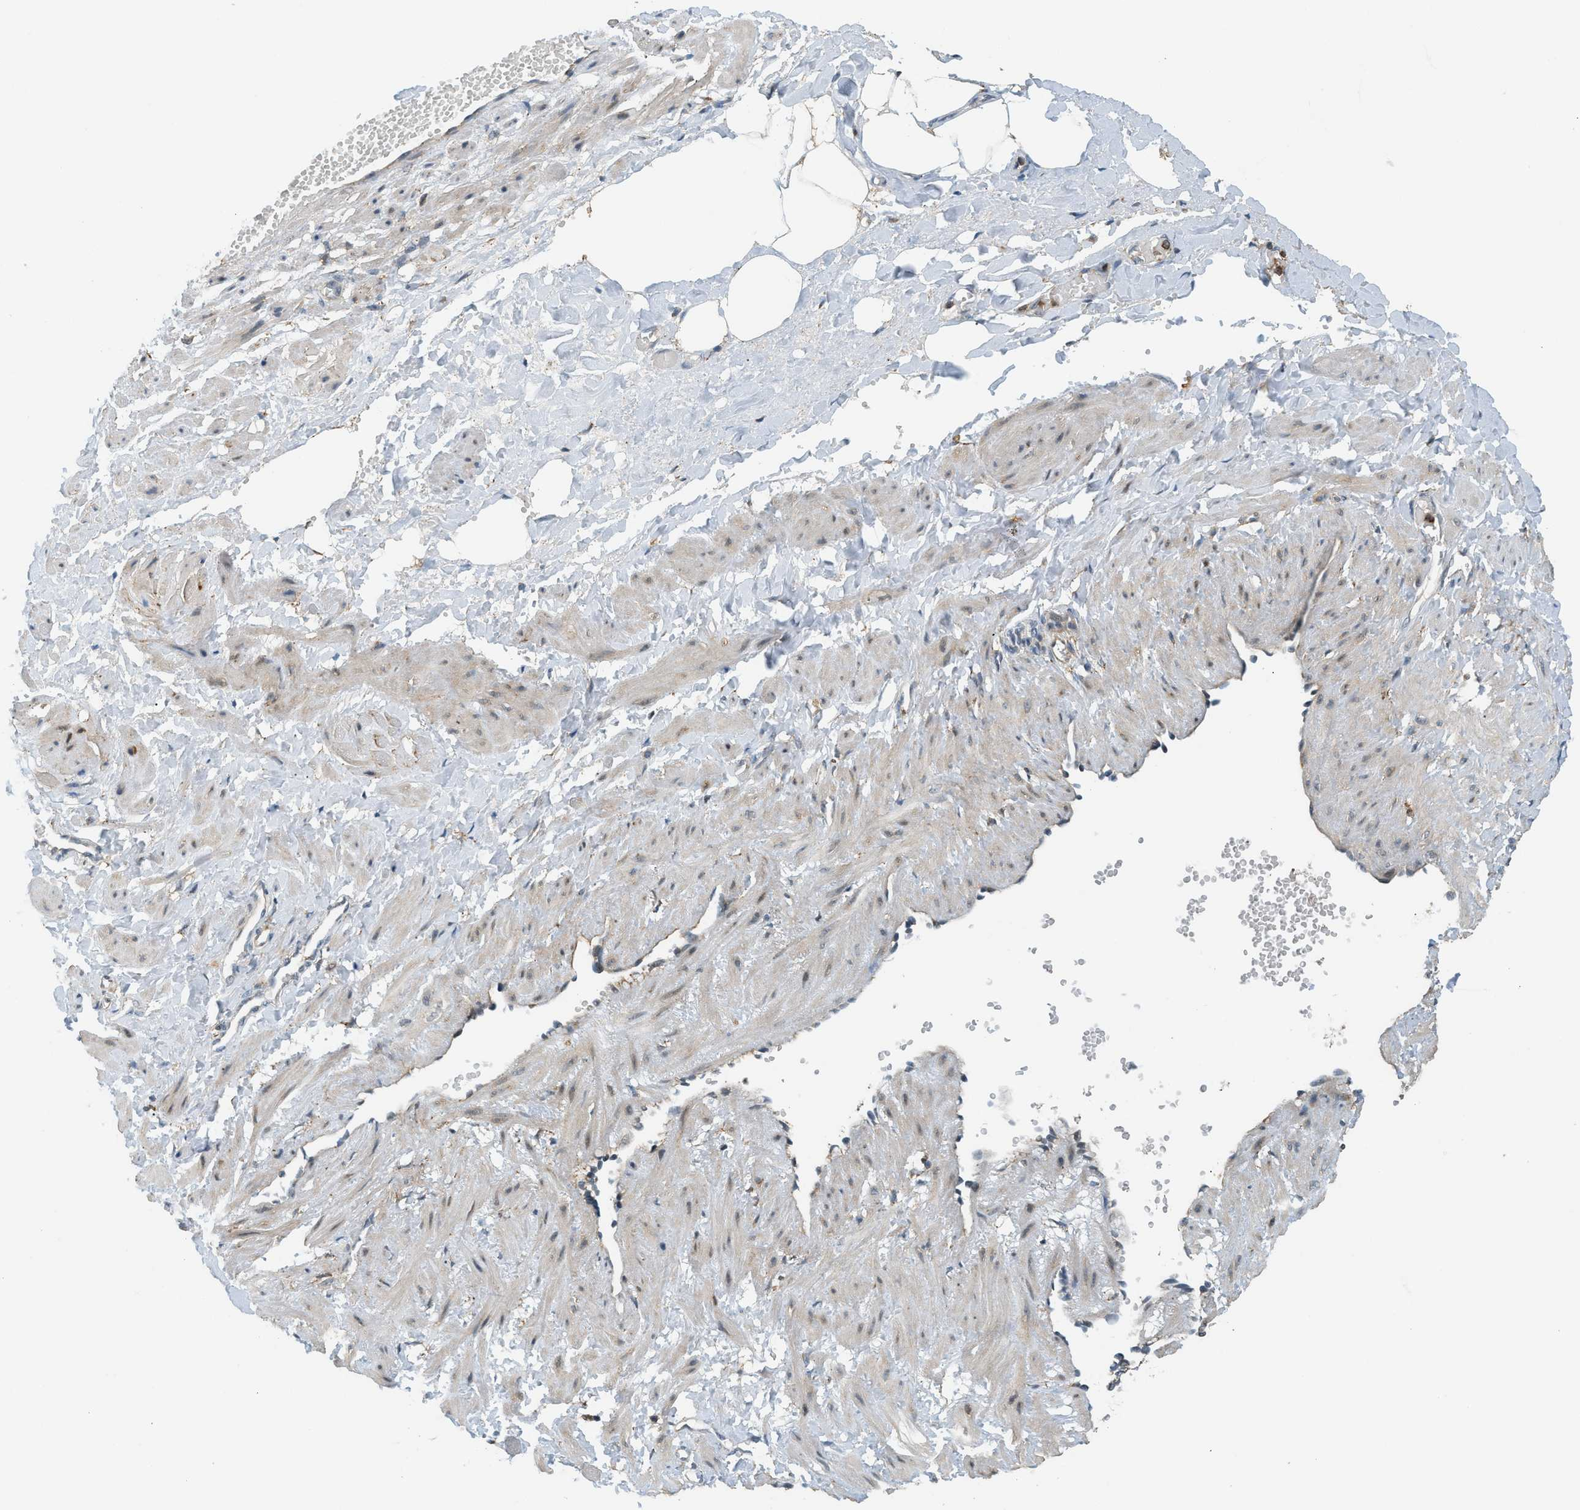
{"staining": {"intensity": "strong", "quantity": ">75%", "location": "cytoplasmic/membranous,nuclear"}, "tissue": "adipose tissue", "cell_type": "Adipocytes", "image_type": "normal", "snomed": [{"axis": "morphology", "description": "Normal tissue, NOS"}, {"axis": "topography", "description": "Soft tissue"}, {"axis": "topography", "description": "Vascular tissue"}], "caption": "The immunohistochemical stain highlights strong cytoplasmic/membranous,nuclear expression in adipocytes of benign adipose tissue.", "gene": "SEMA4D", "patient": {"sex": "female", "age": 35}}